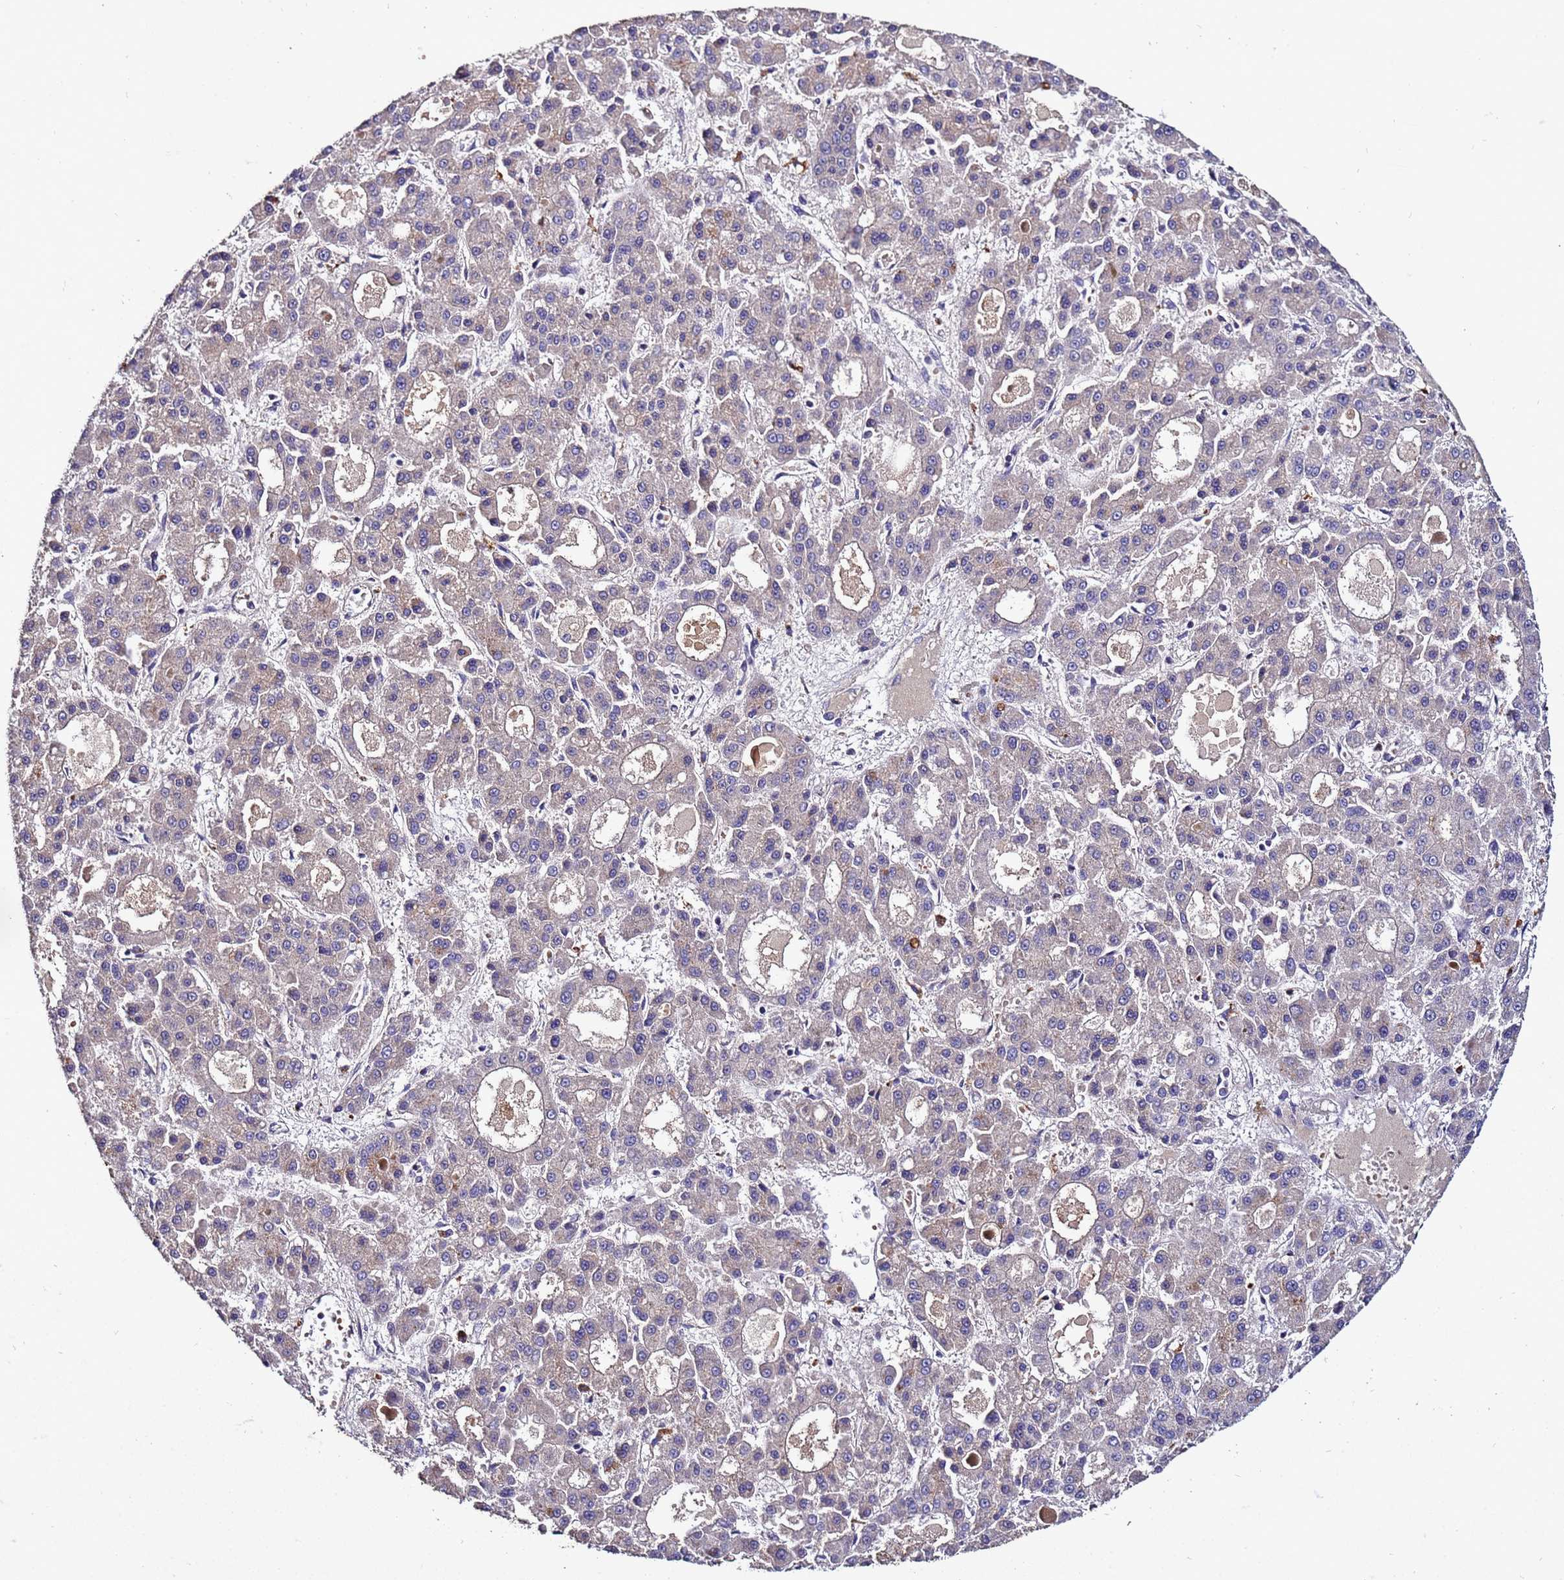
{"staining": {"intensity": "negative", "quantity": "none", "location": "none"}, "tissue": "liver cancer", "cell_type": "Tumor cells", "image_type": "cancer", "snomed": [{"axis": "morphology", "description": "Carcinoma, Hepatocellular, NOS"}, {"axis": "topography", "description": "Liver"}], "caption": "Photomicrograph shows no protein expression in tumor cells of liver cancer tissue.", "gene": "GSPT2", "patient": {"sex": "male", "age": 70}}